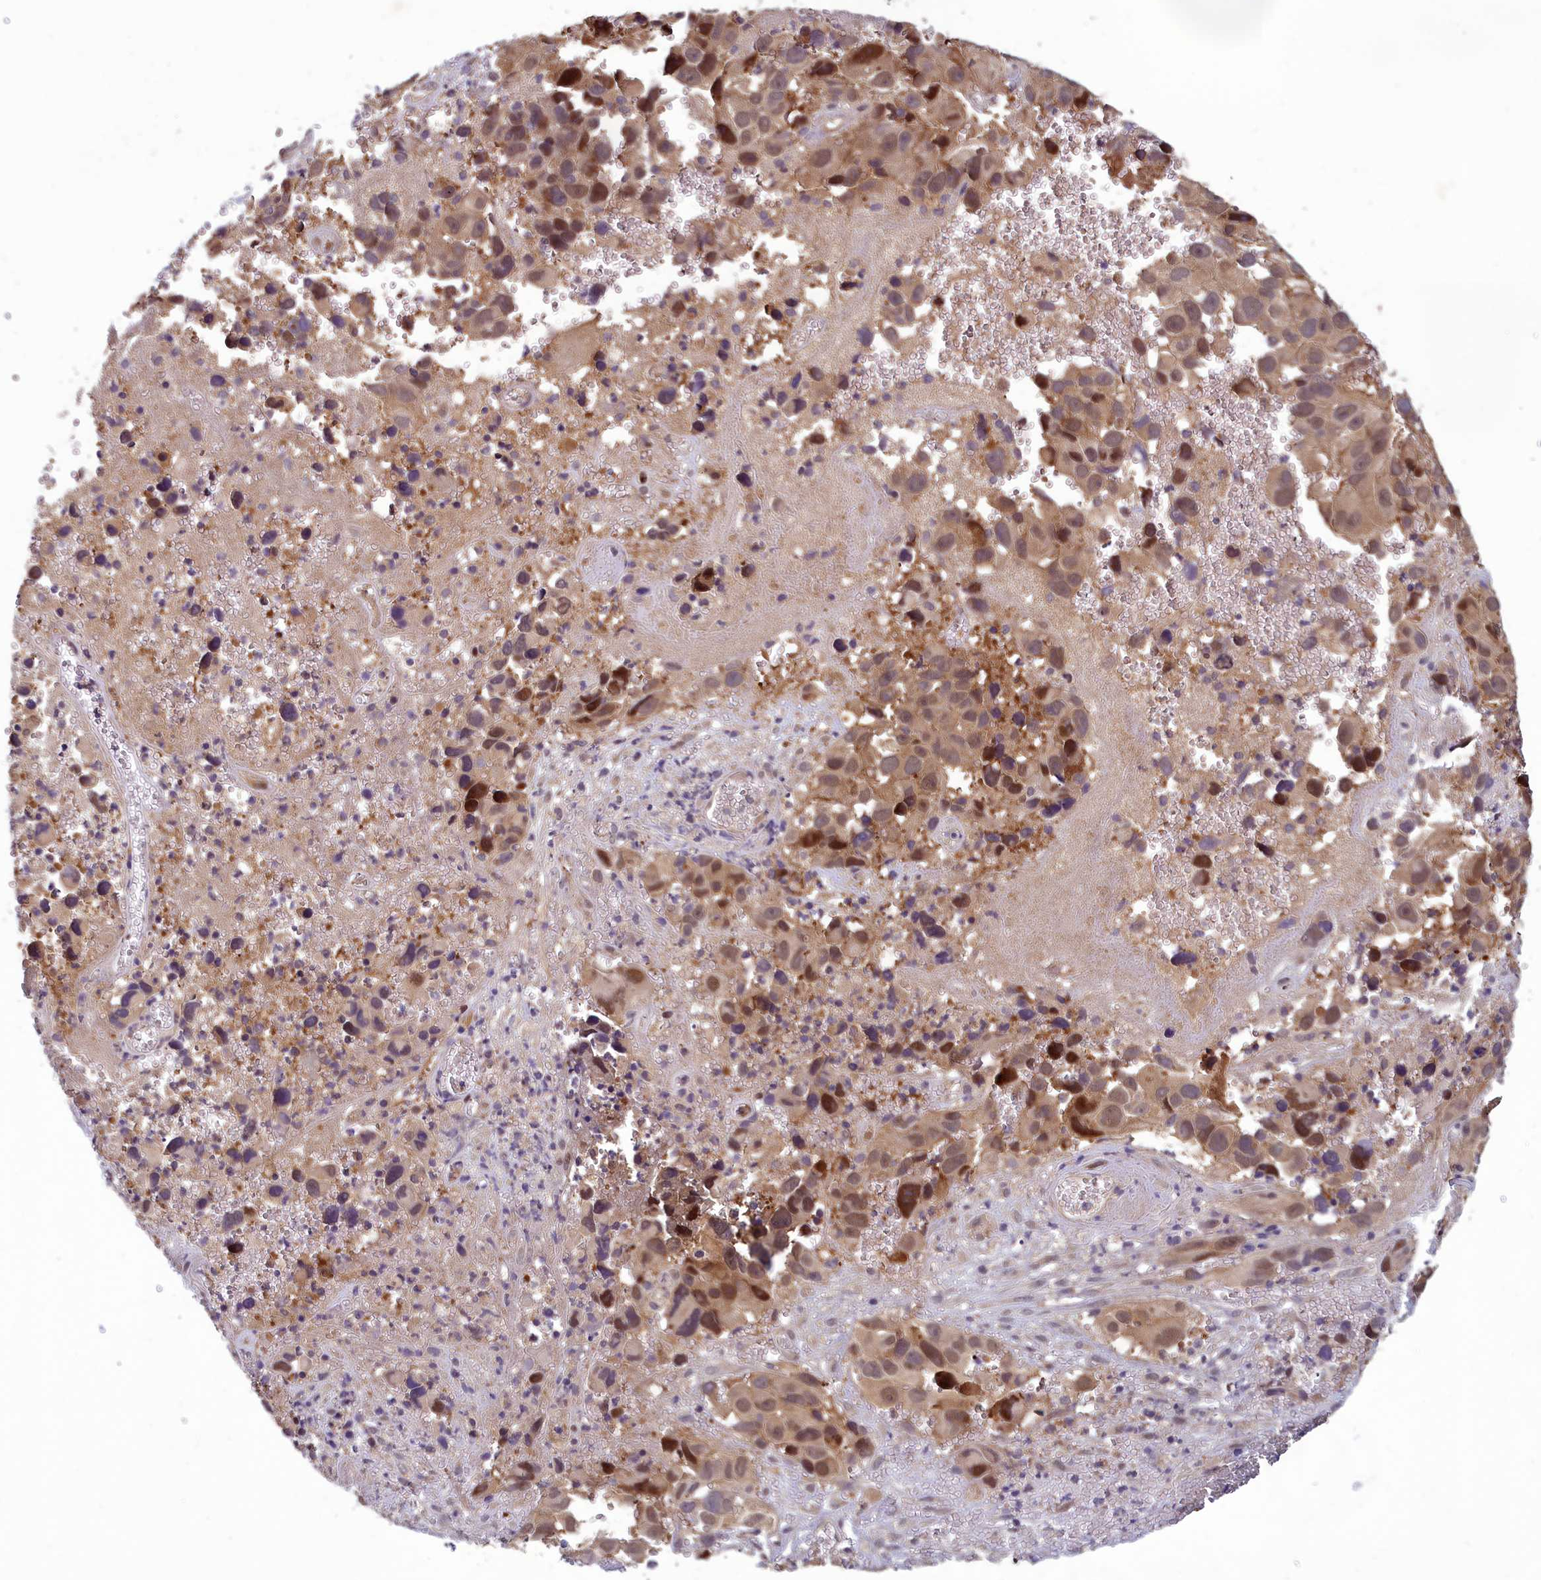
{"staining": {"intensity": "strong", "quantity": "<25%", "location": "nuclear"}, "tissue": "melanoma", "cell_type": "Tumor cells", "image_type": "cancer", "snomed": [{"axis": "morphology", "description": "Malignant melanoma, NOS"}, {"axis": "topography", "description": "Skin"}], "caption": "IHC (DAB) staining of melanoma shows strong nuclear protein expression in approximately <25% of tumor cells.", "gene": "CCDC15", "patient": {"sex": "male", "age": 84}}